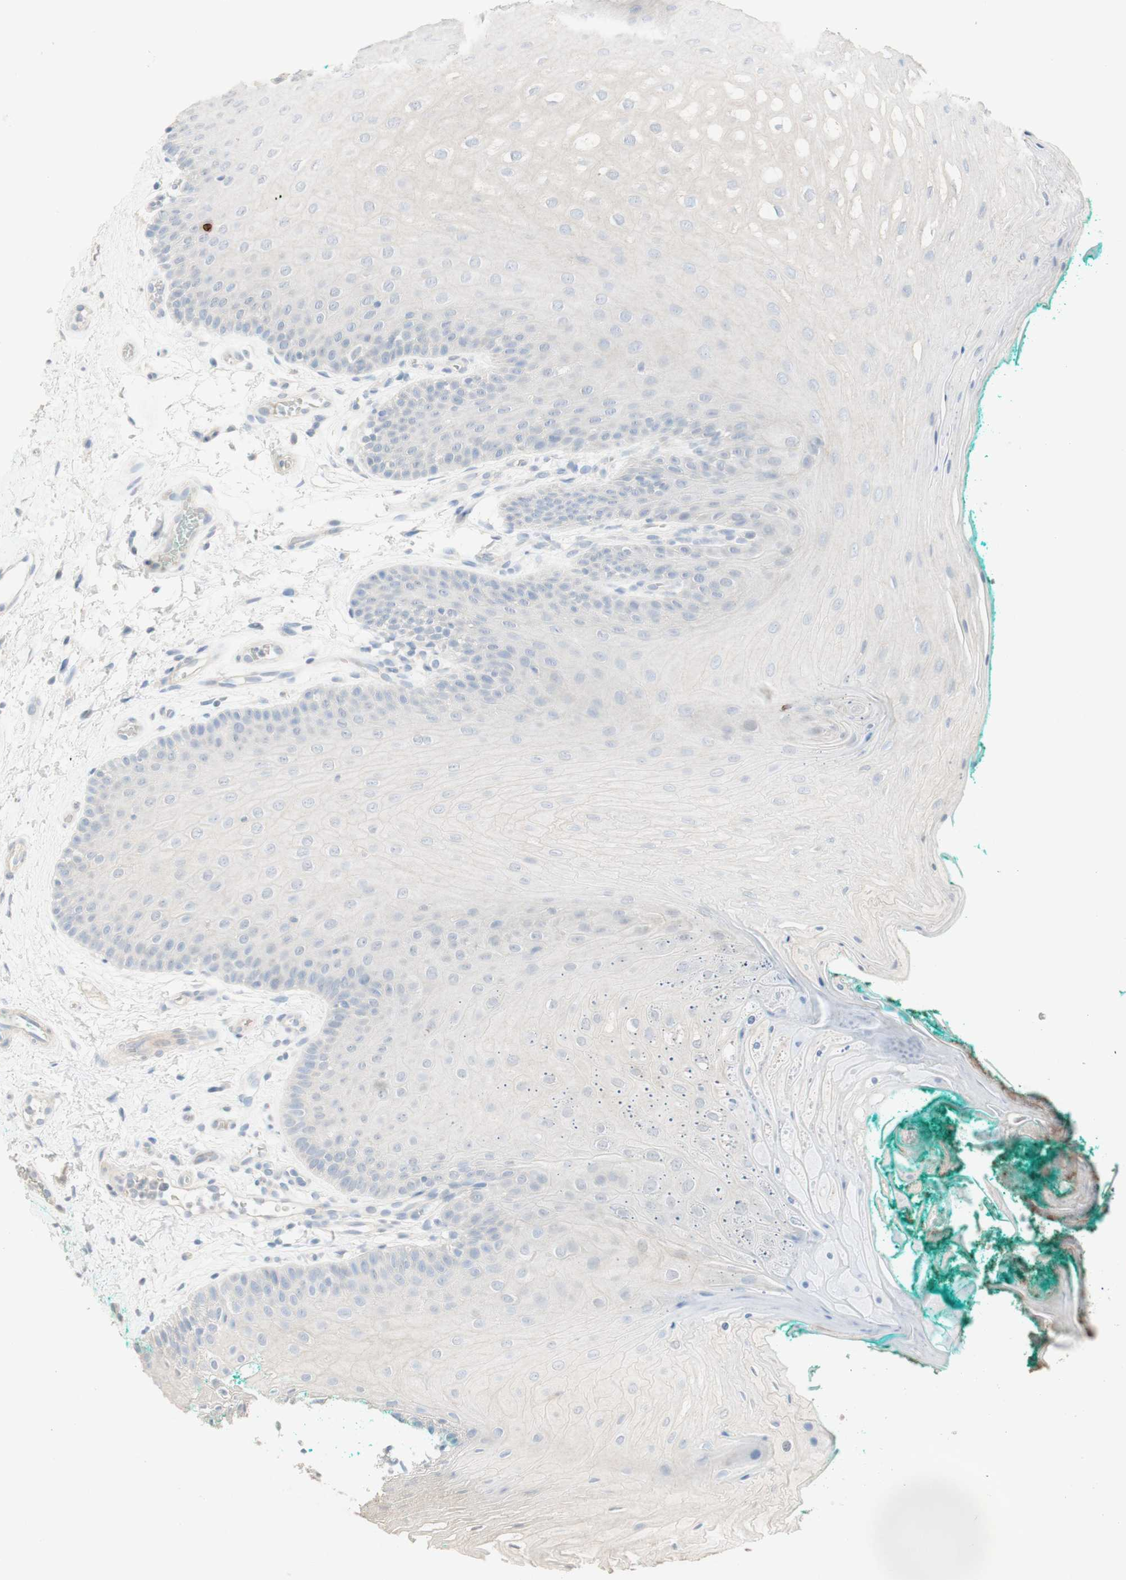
{"staining": {"intensity": "negative", "quantity": "none", "location": "none"}, "tissue": "oral mucosa", "cell_type": "Squamous epithelial cells", "image_type": "normal", "snomed": [{"axis": "morphology", "description": "Normal tissue, NOS"}, {"axis": "topography", "description": "Skeletal muscle"}, {"axis": "topography", "description": "Oral tissue"}], "caption": "Protein analysis of benign oral mucosa exhibits no significant expression in squamous epithelial cells. (DAB (3,3'-diaminobenzidine) IHC, high magnification).", "gene": "MANEA", "patient": {"sex": "male", "age": 58}}